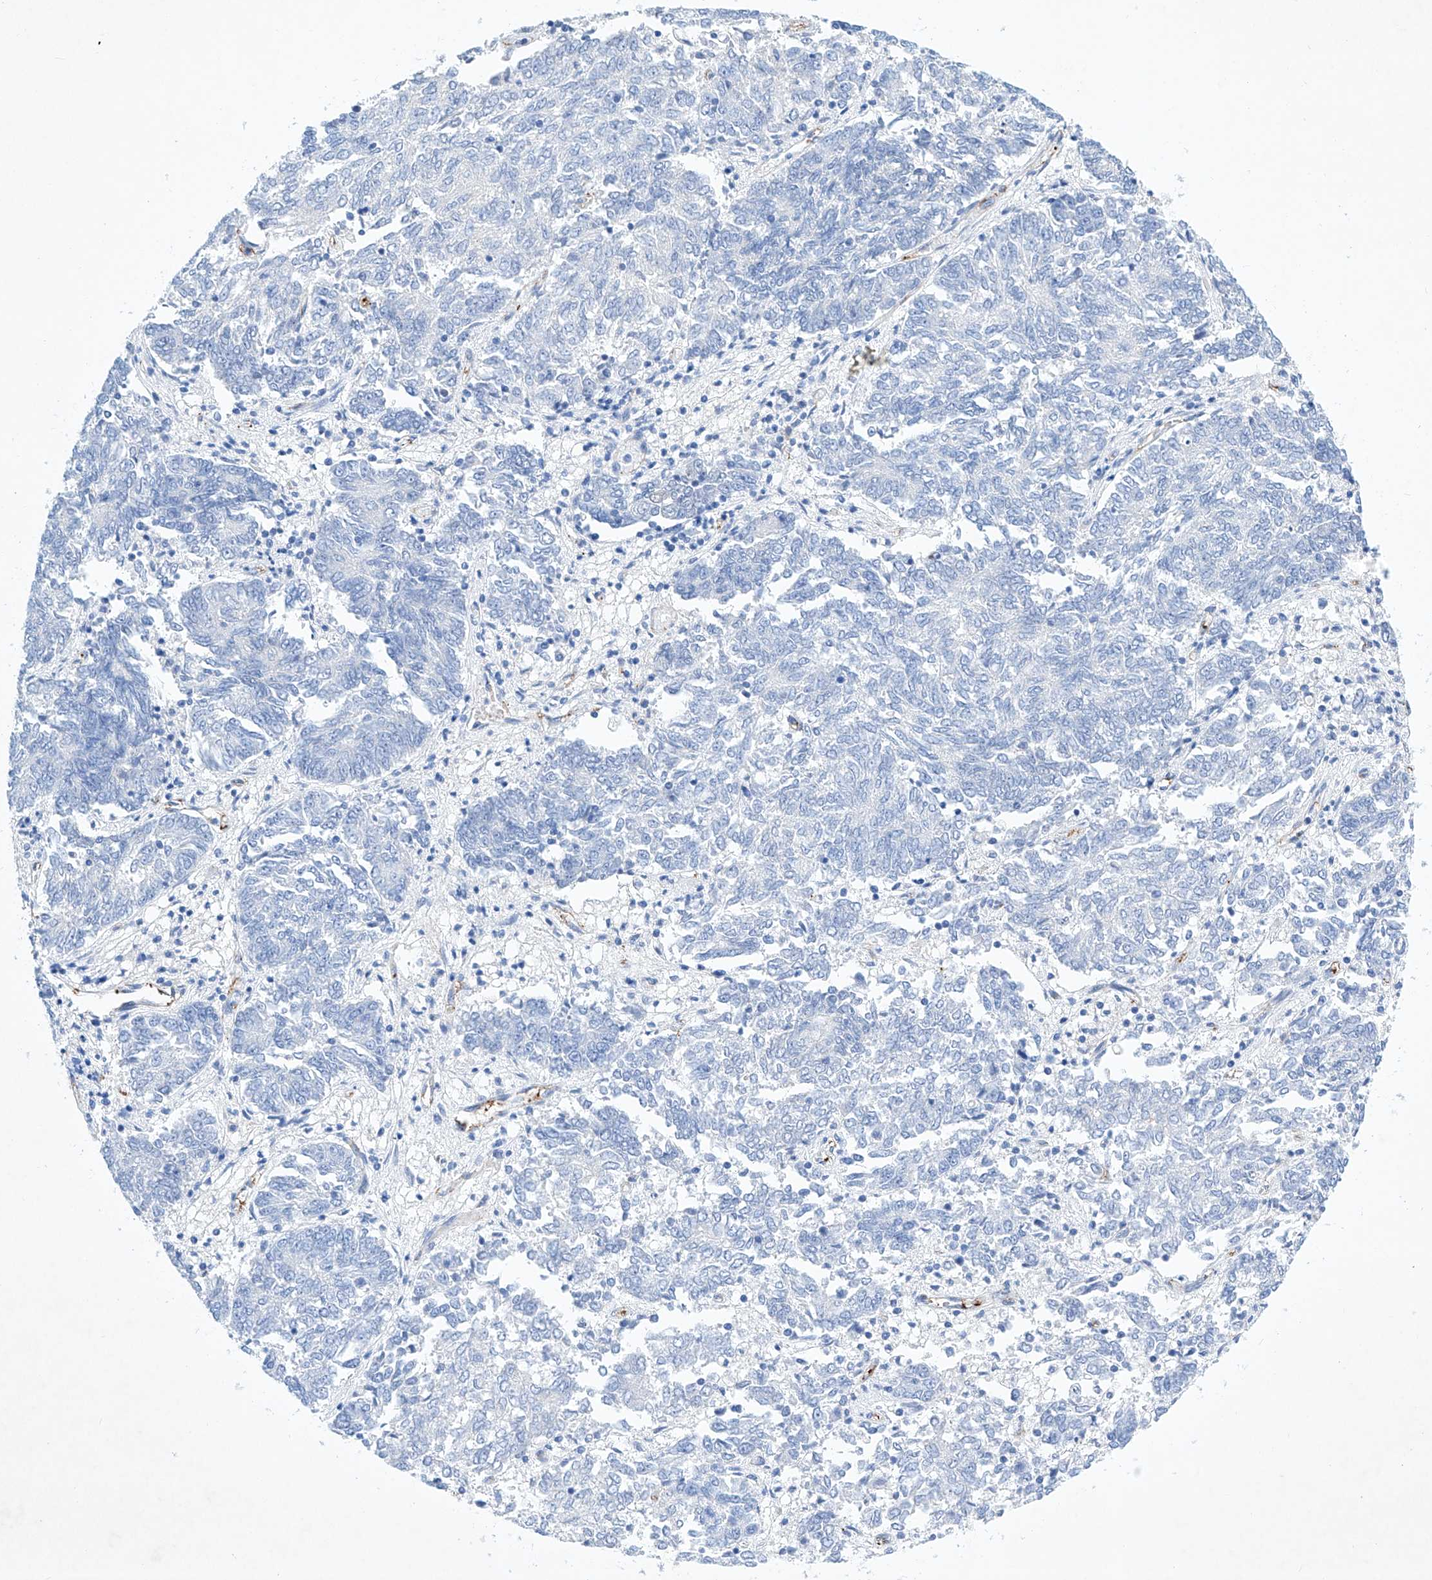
{"staining": {"intensity": "negative", "quantity": "none", "location": "none"}, "tissue": "endometrial cancer", "cell_type": "Tumor cells", "image_type": "cancer", "snomed": [{"axis": "morphology", "description": "Adenocarcinoma, NOS"}, {"axis": "topography", "description": "Endometrium"}], "caption": "An image of human endometrial adenocarcinoma is negative for staining in tumor cells.", "gene": "ETV7", "patient": {"sex": "female", "age": 80}}